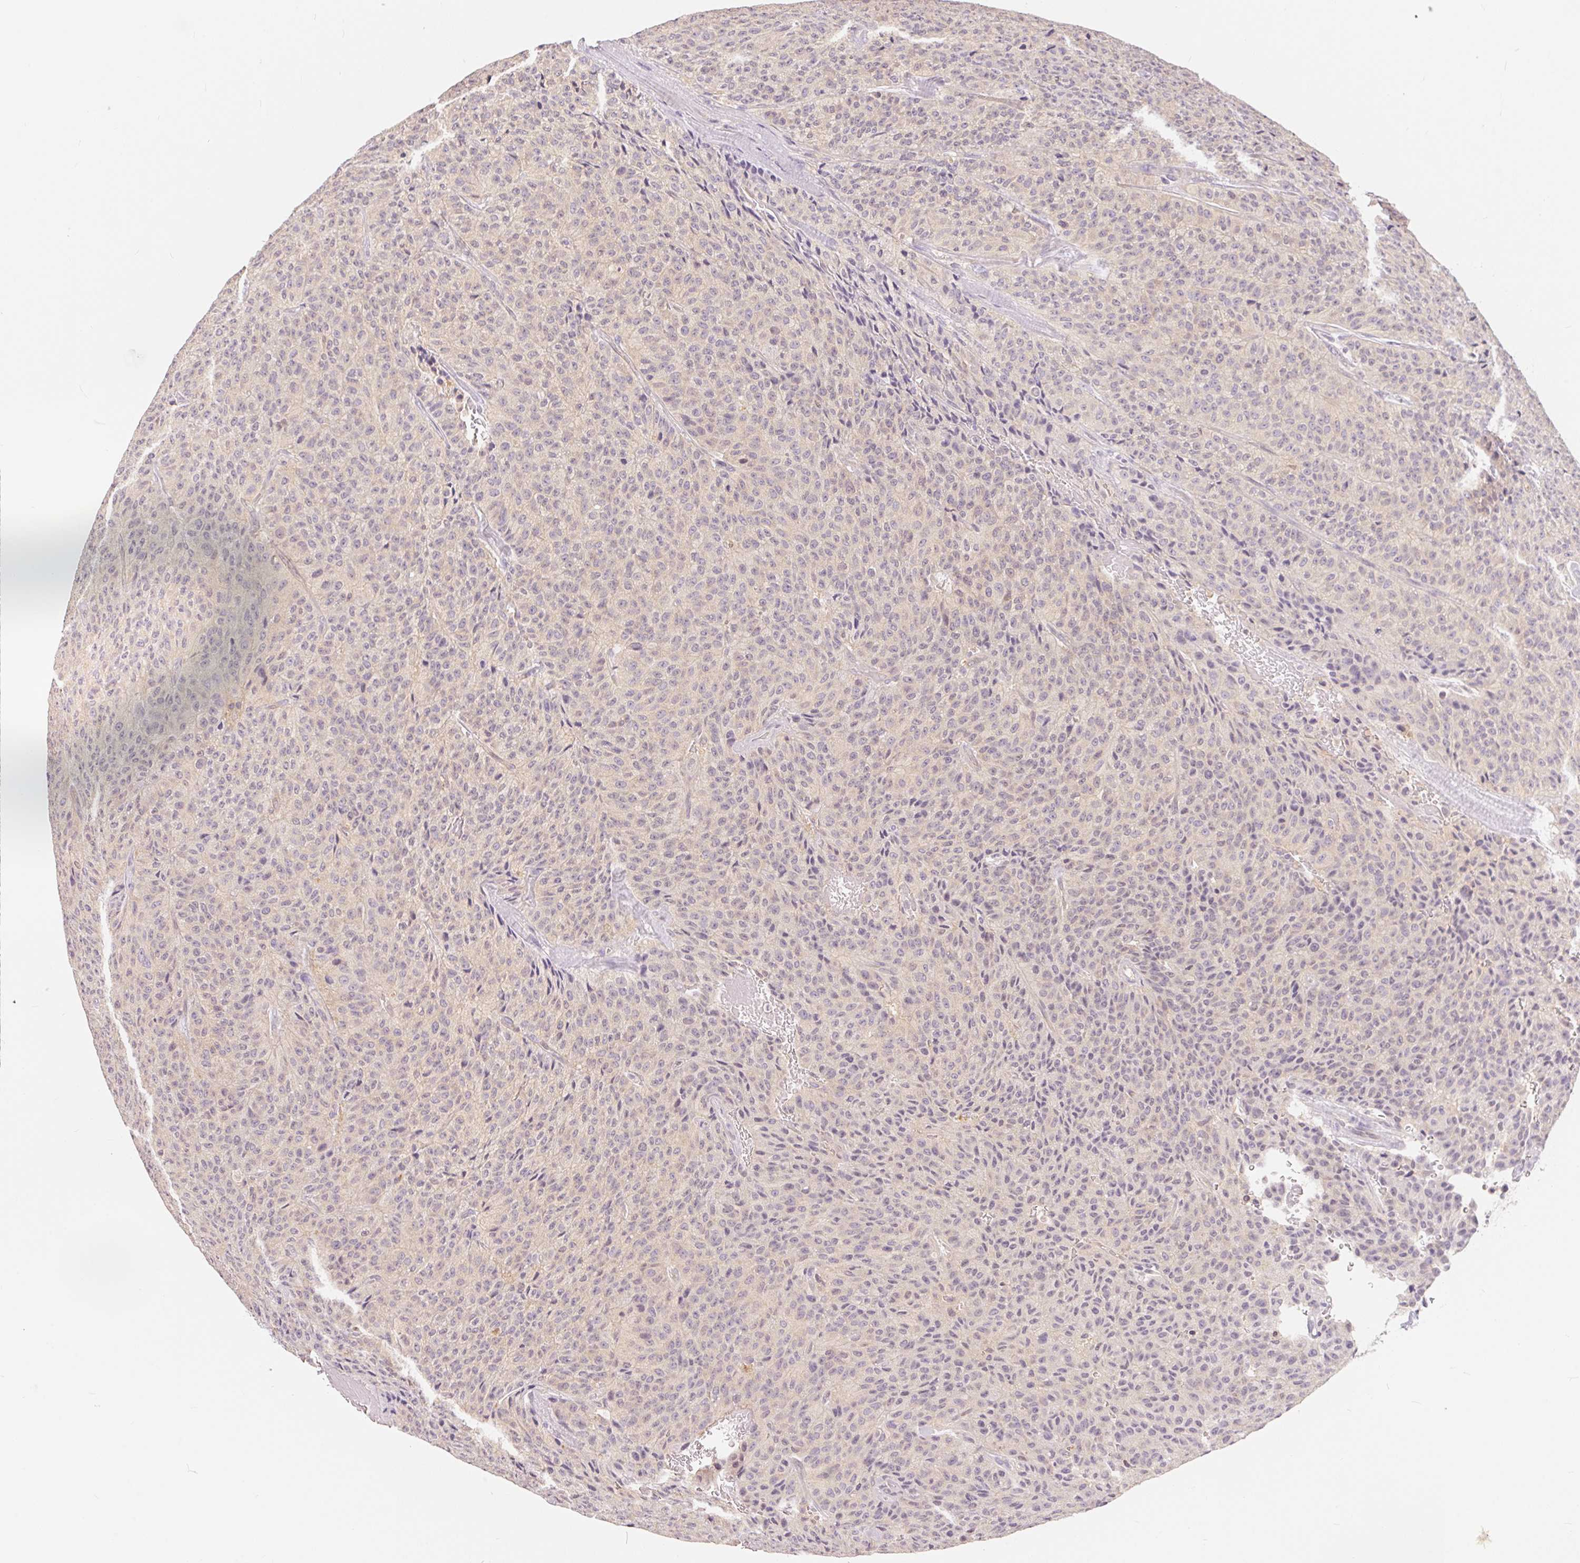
{"staining": {"intensity": "negative", "quantity": "none", "location": "none"}, "tissue": "carcinoid", "cell_type": "Tumor cells", "image_type": "cancer", "snomed": [{"axis": "morphology", "description": "Carcinoid, malignant, NOS"}, {"axis": "topography", "description": "Lung"}], "caption": "Immunohistochemistry of human carcinoid exhibits no expression in tumor cells.", "gene": "BLMH", "patient": {"sex": "male", "age": 71}}